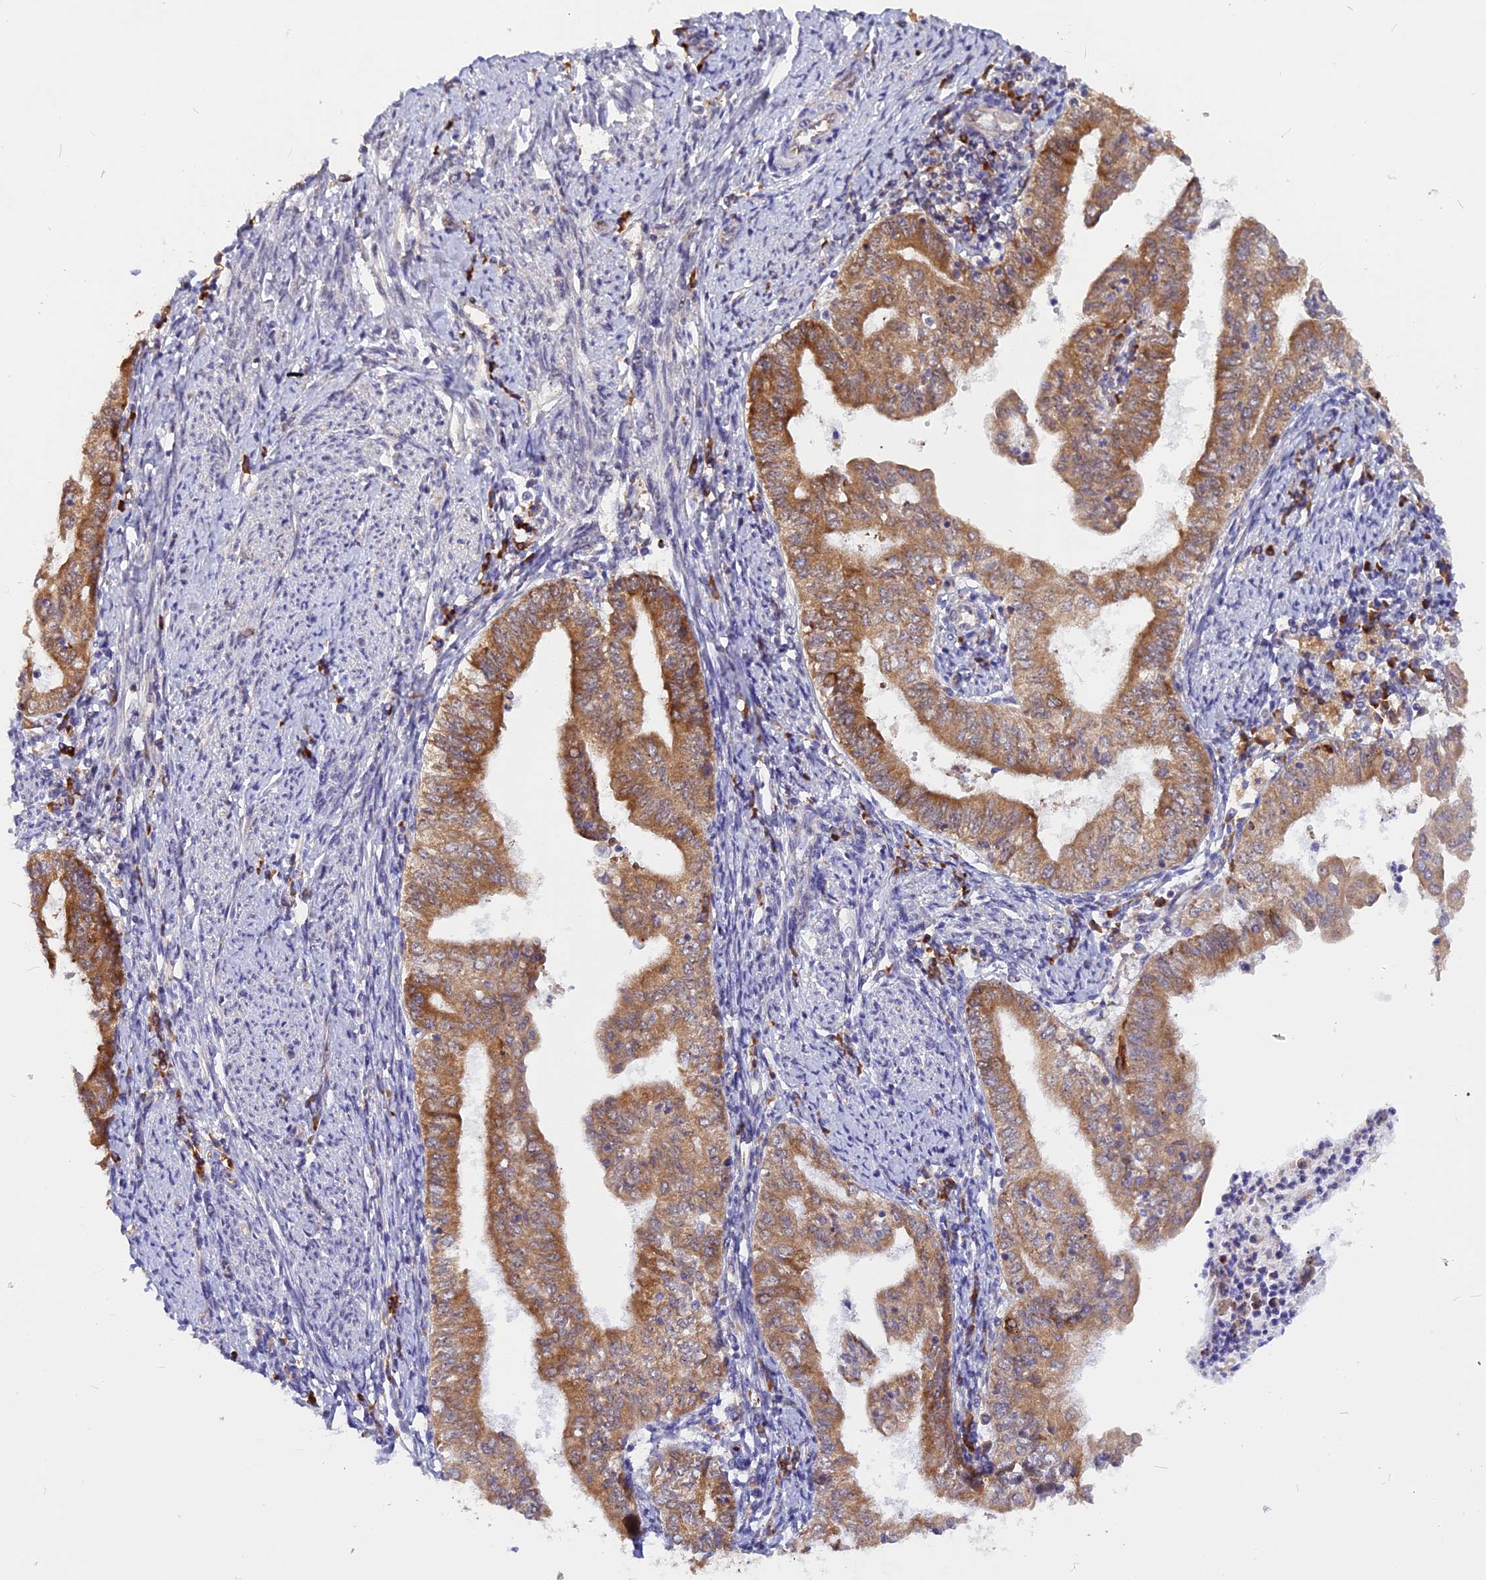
{"staining": {"intensity": "moderate", "quantity": ">75%", "location": "cytoplasmic/membranous"}, "tissue": "endometrial cancer", "cell_type": "Tumor cells", "image_type": "cancer", "snomed": [{"axis": "morphology", "description": "Adenocarcinoma, NOS"}, {"axis": "topography", "description": "Endometrium"}], "caption": "There is medium levels of moderate cytoplasmic/membranous positivity in tumor cells of adenocarcinoma (endometrial), as demonstrated by immunohistochemical staining (brown color).", "gene": "GNPTAB", "patient": {"sex": "female", "age": 66}}